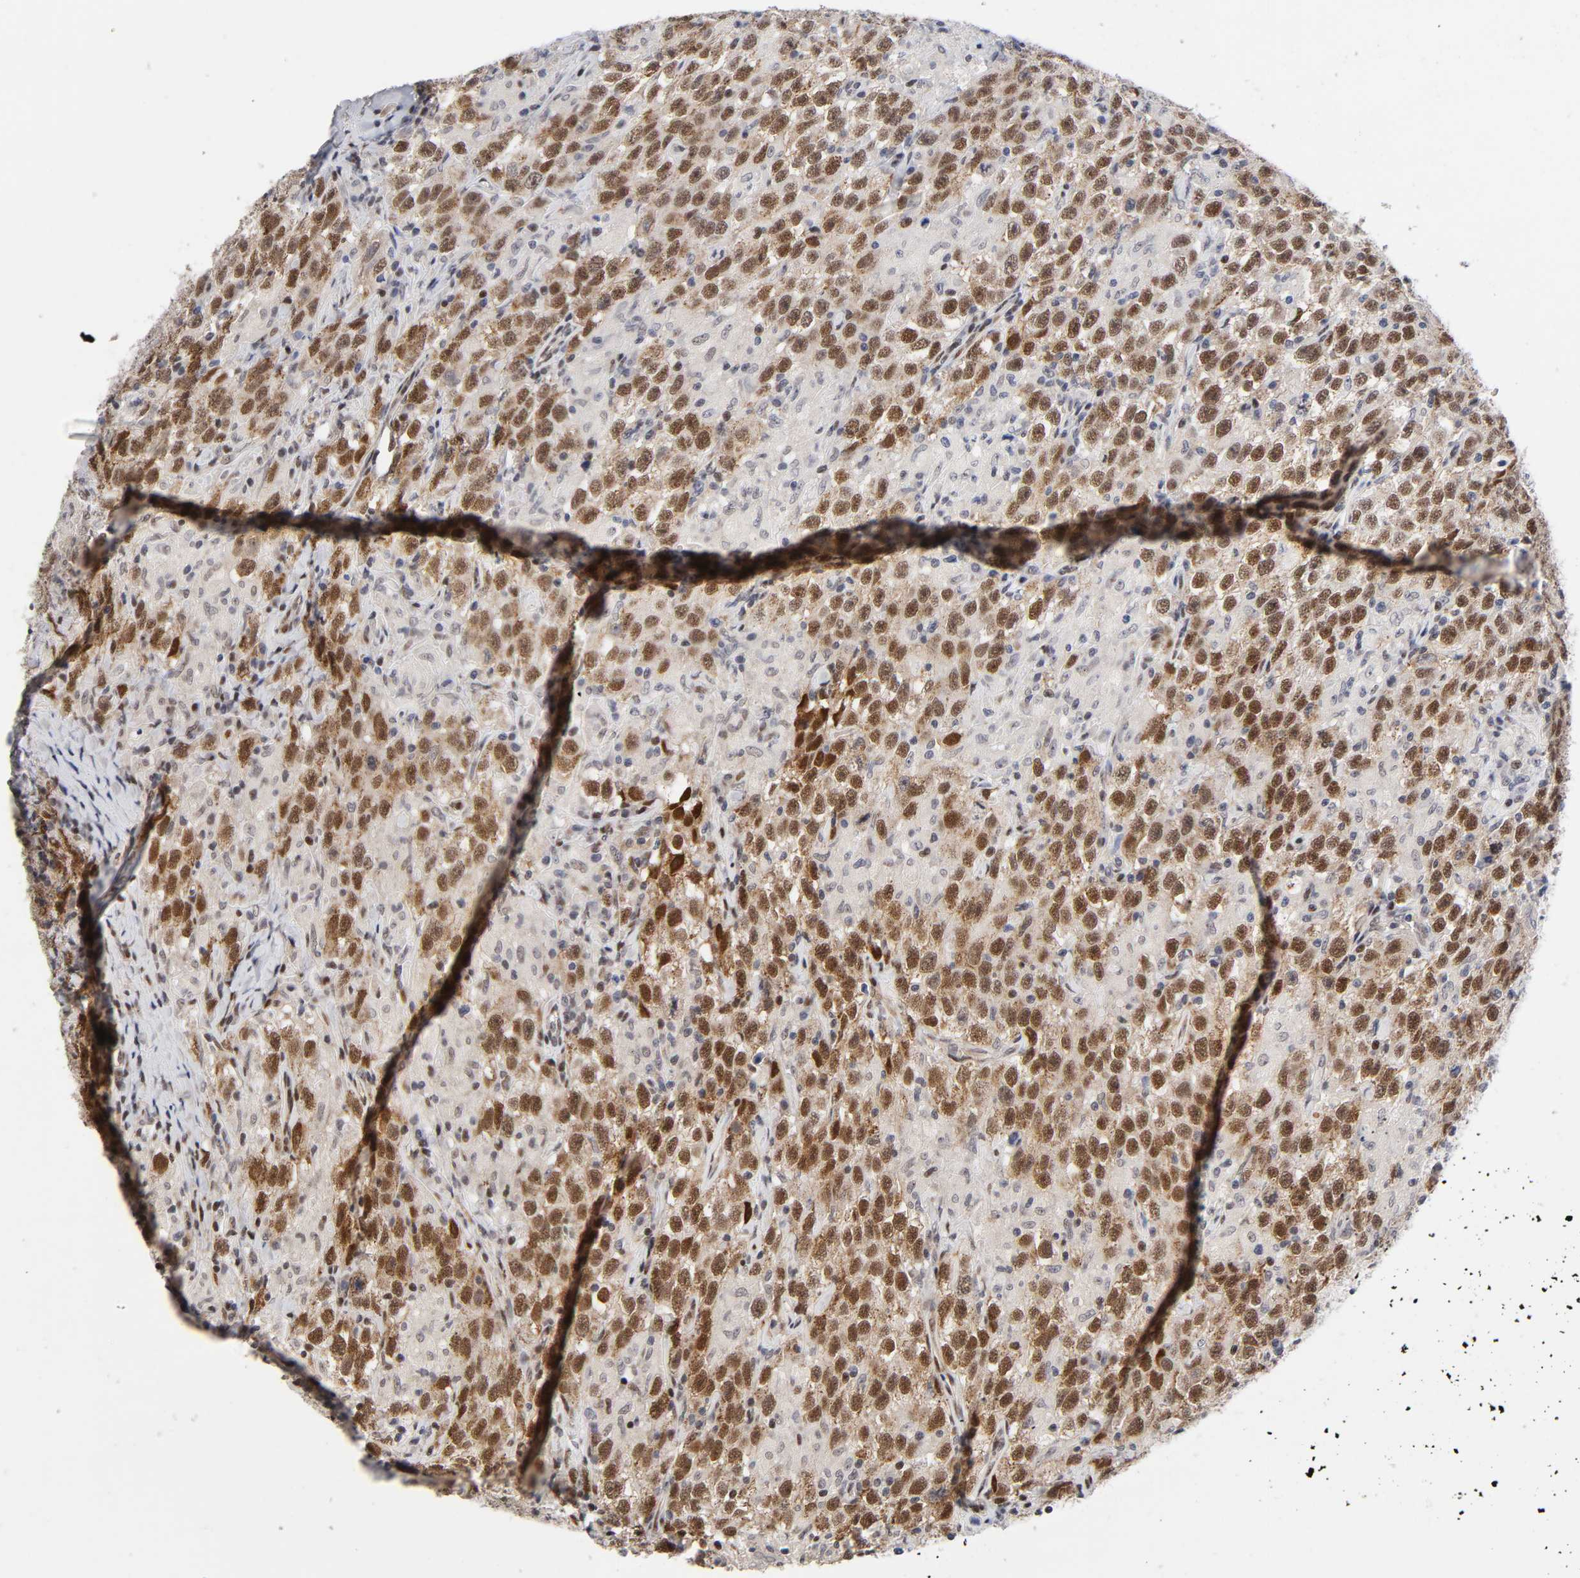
{"staining": {"intensity": "strong", "quantity": ">75%", "location": "nuclear"}, "tissue": "testis cancer", "cell_type": "Tumor cells", "image_type": "cancer", "snomed": [{"axis": "morphology", "description": "Seminoma, NOS"}, {"axis": "topography", "description": "Testis"}], "caption": "Immunohistochemical staining of human seminoma (testis) demonstrates strong nuclear protein positivity in about >75% of tumor cells.", "gene": "STK38", "patient": {"sex": "male", "age": 41}}